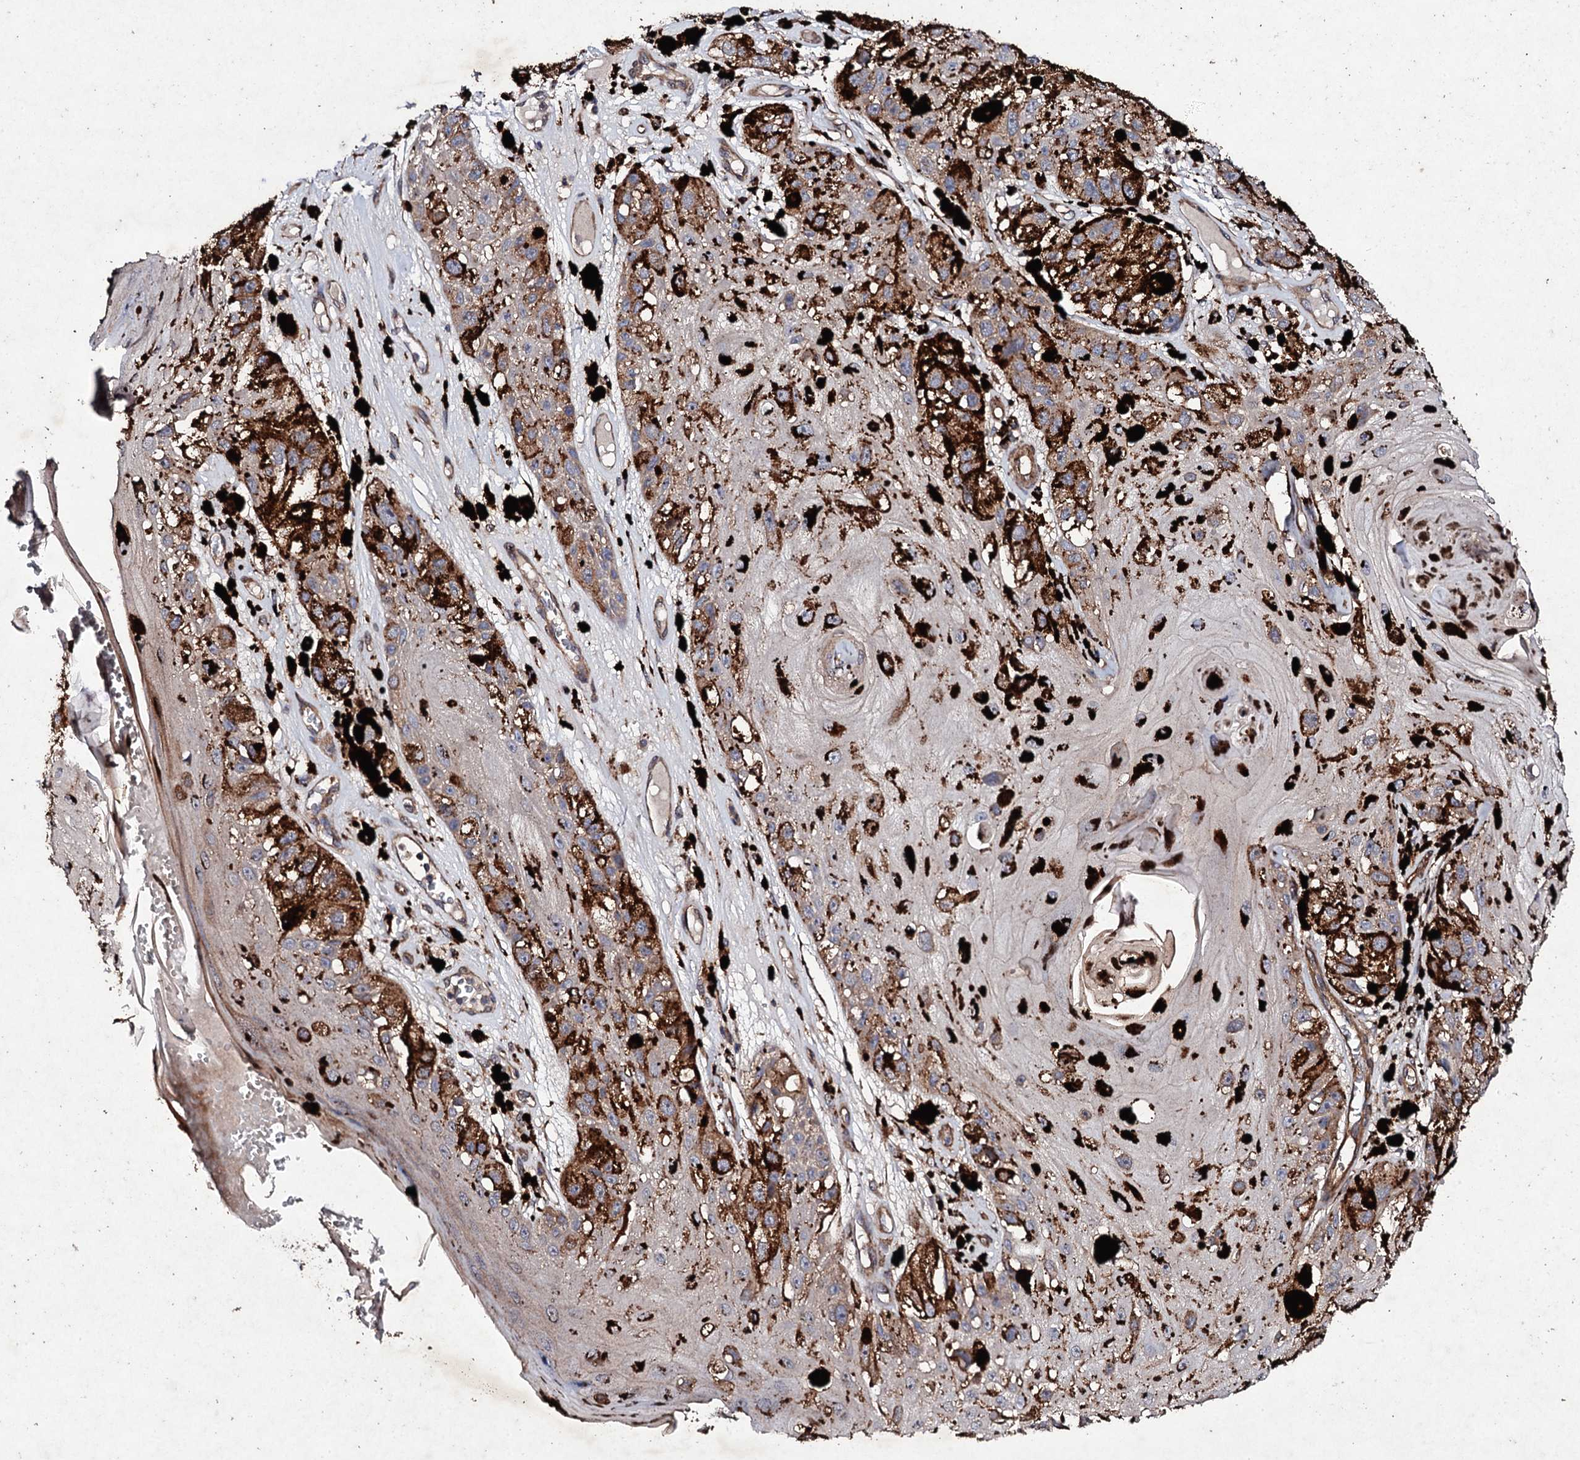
{"staining": {"intensity": "moderate", "quantity": ">75%", "location": "cytoplasmic/membranous"}, "tissue": "melanoma", "cell_type": "Tumor cells", "image_type": "cancer", "snomed": [{"axis": "morphology", "description": "Malignant melanoma, NOS"}, {"axis": "topography", "description": "Skin"}], "caption": "Protein analysis of melanoma tissue displays moderate cytoplasmic/membranous expression in approximately >75% of tumor cells. The protein of interest is stained brown, and the nuclei are stained in blue (DAB (3,3'-diaminobenzidine) IHC with brightfield microscopy, high magnification).", "gene": "MOCOS", "patient": {"sex": "male", "age": 88}}